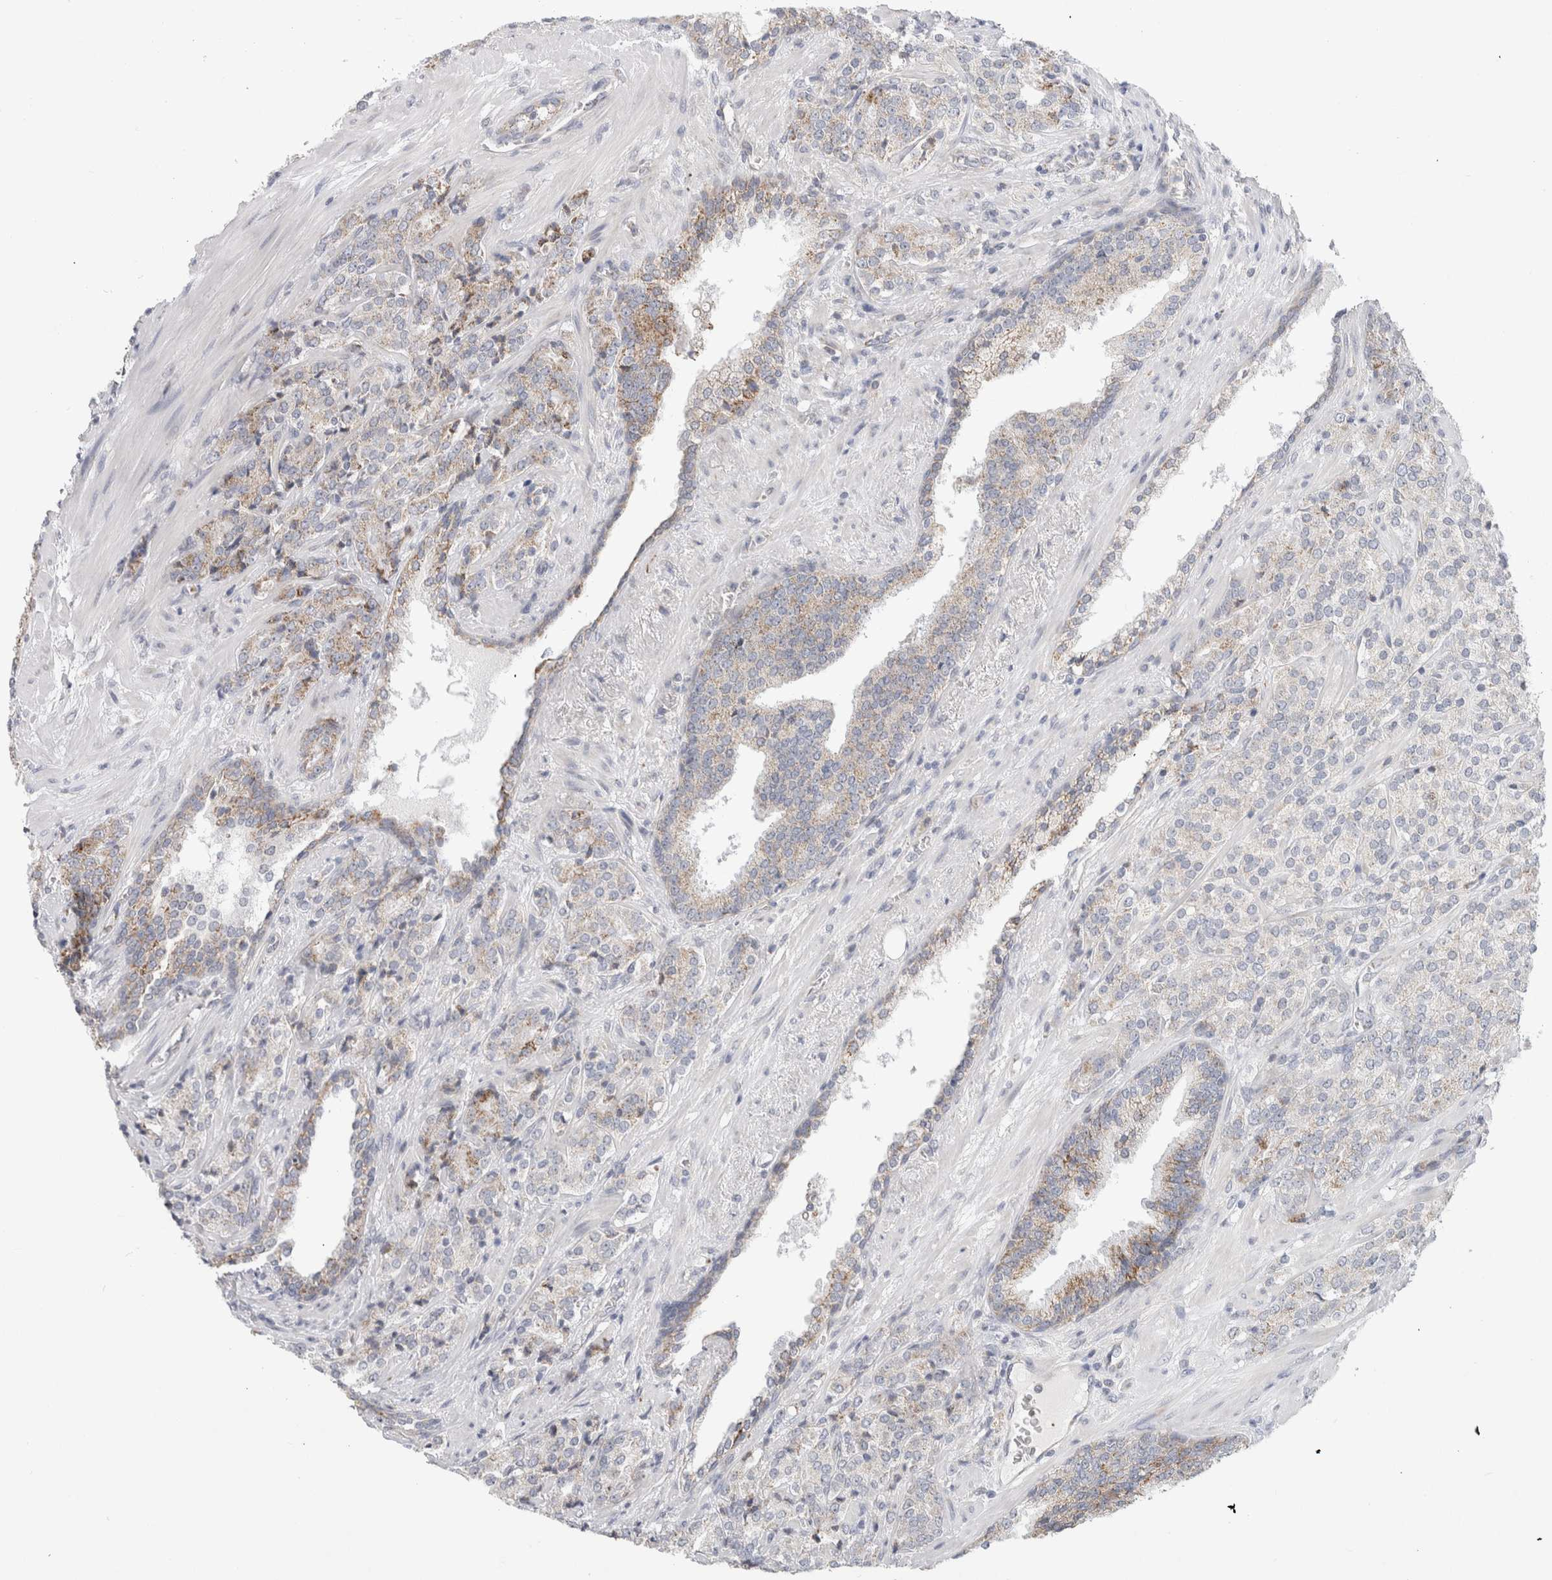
{"staining": {"intensity": "weak", "quantity": "25%-75%", "location": "cytoplasmic/membranous"}, "tissue": "prostate cancer", "cell_type": "Tumor cells", "image_type": "cancer", "snomed": [{"axis": "morphology", "description": "Adenocarcinoma, High grade"}, {"axis": "topography", "description": "Prostate"}], "caption": "Protein expression analysis of prostate cancer reveals weak cytoplasmic/membranous staining in approximately 25%-75% of tumor cells. The staining was performed using DAB (3,3'-diaminobenzidine) to visualize the protein expression in brown, while the nuclei were stained in blue with hematoxylin (Magnification: 20x).", "gene": "FAHD1", "patient": {"sex": "male", "age": 71}}